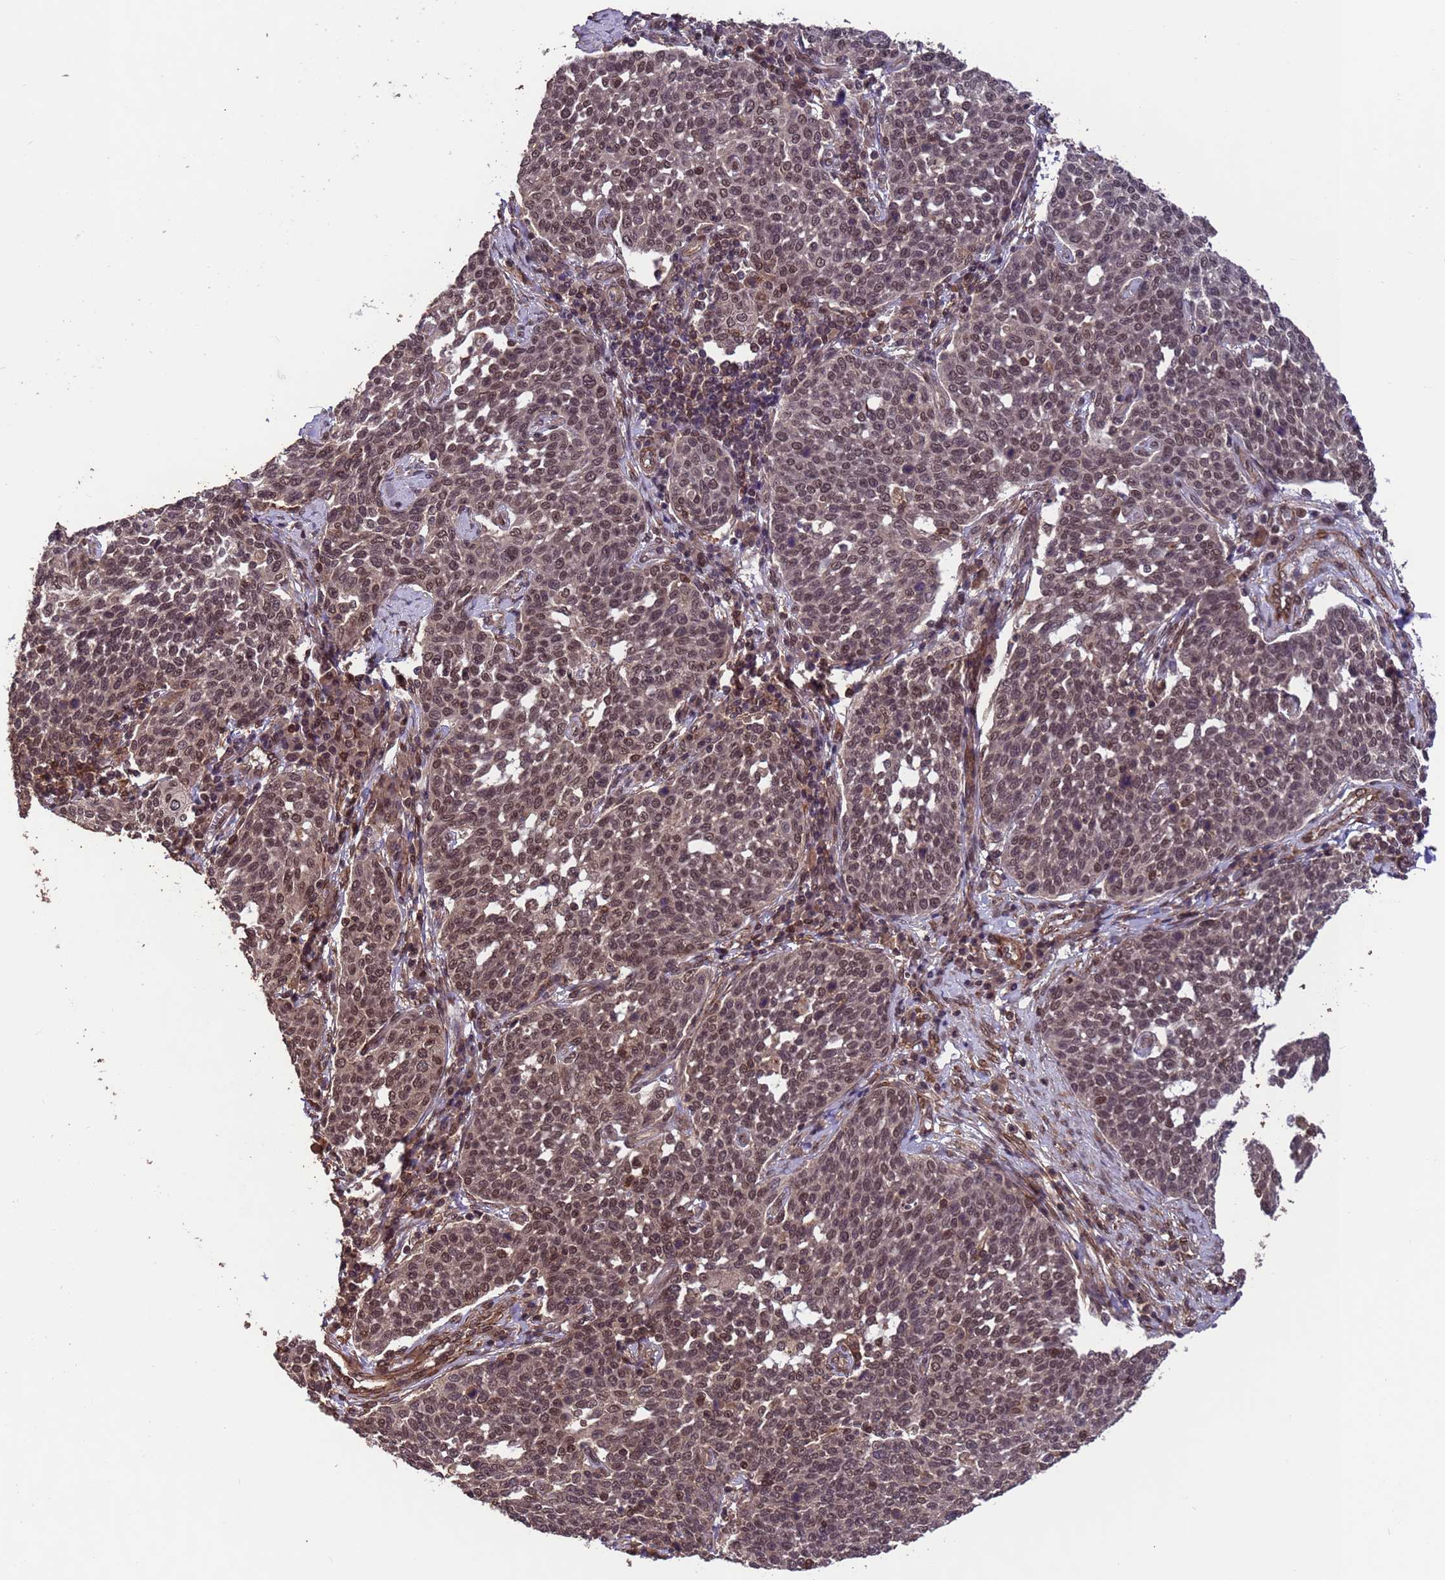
{"staining": {"intensity": "moderate", "quantity": ">75%", "location": "nuclear"}, "tissue": "cervical cancer", "cell_type": "Tumor cells", "image_type": "cancer", "snomed": [{"axis": "morphology", "description": "Squamous cell carcinoma, NOS"}, {"axis": "topography", "description": "Cervix"}], "caption": "Cervical squamous cell carcinoma stained for a protein reveals moderate nuclear positivity in tumor cells.", "gene": "VSTM4", "patient": {"sex": "female", "age": 34}}